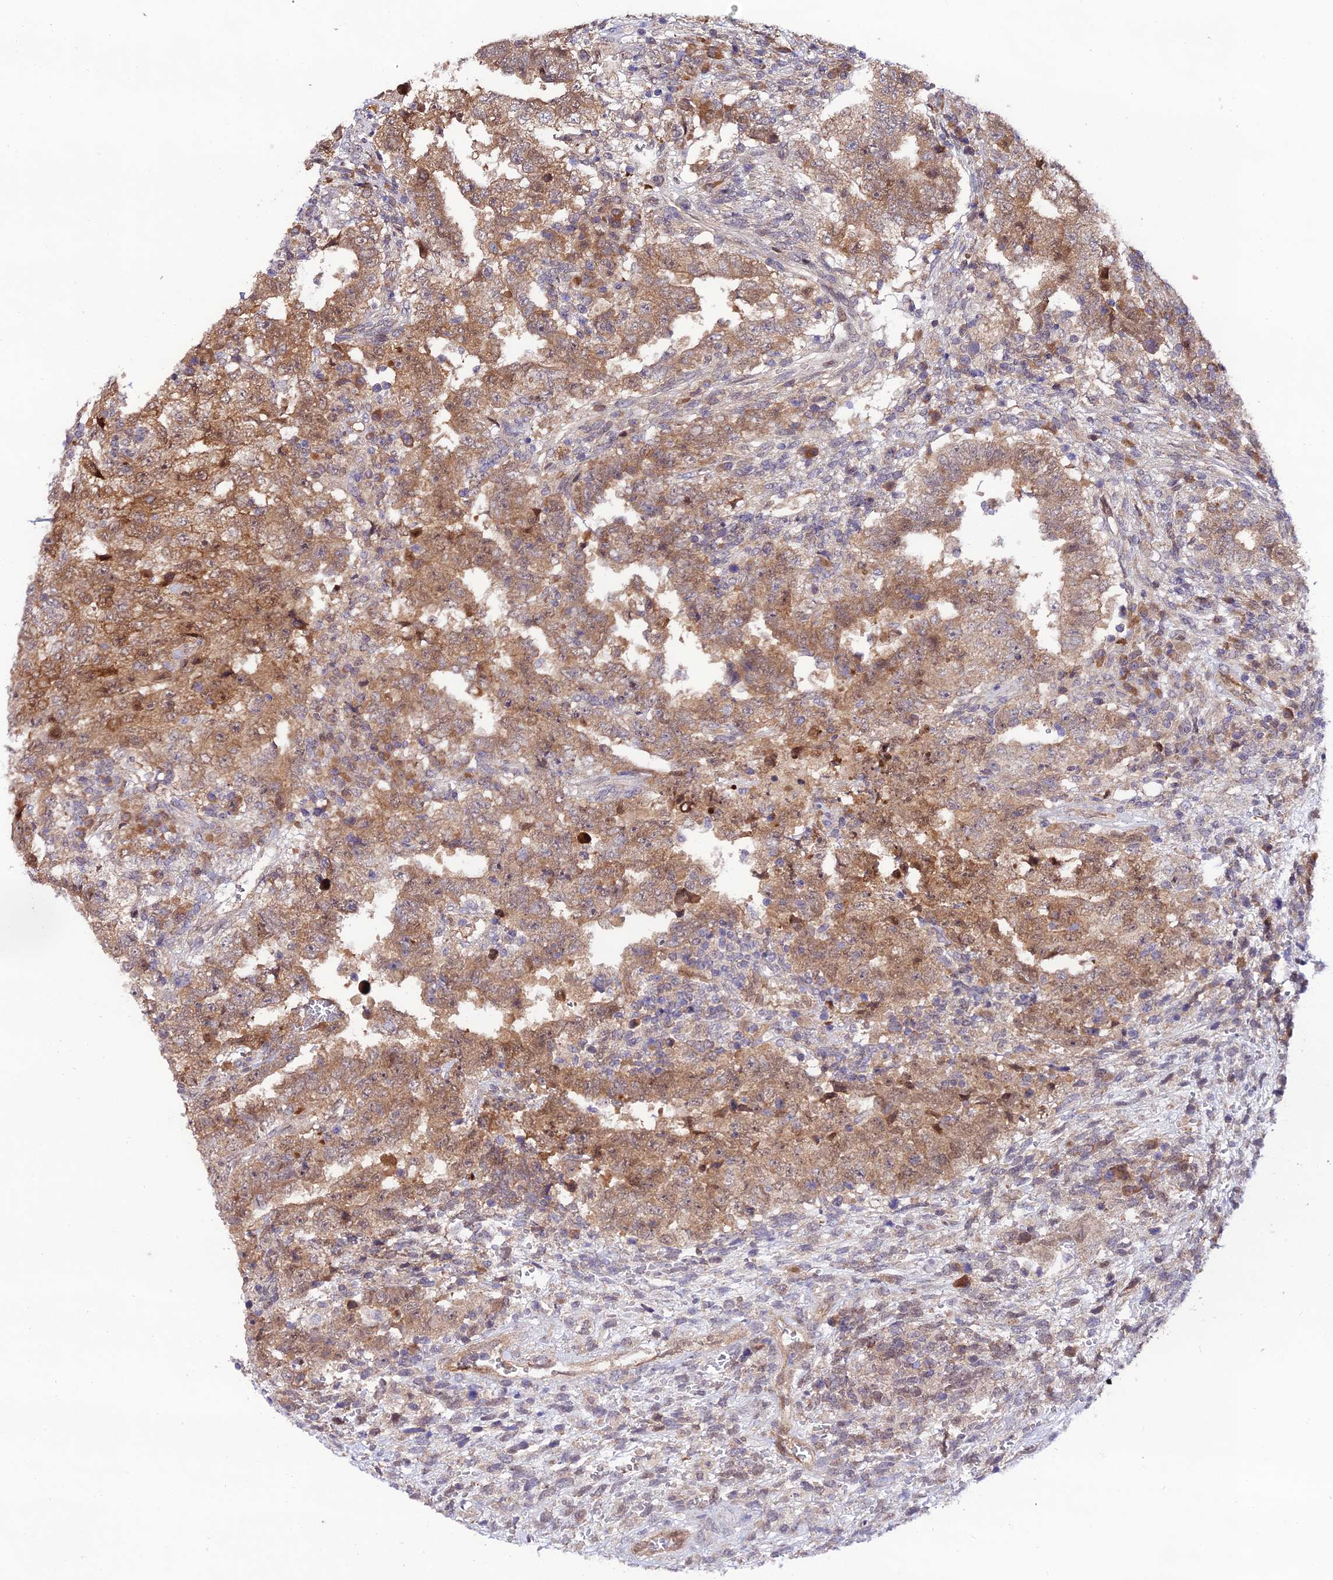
{"staining": {"intensity": "weak", "quantity": ">75%", "location": "cytoplasmic/membranous"}, "tissue": "testis cancer", "cell_type": "Tumor cells", "image_type": "cancer", "snomed": [{"axis": "morphology", "description": "Carcinoma, Embryonal, NOS"}, {"axis": "topography", "description": "Testis"}], "caption": "Immunohistochemistry of human testis cancer (embryonal carcinoma) displays low levels of weak cytoplasmic/membranous staining in approximately >75% of tumor cells. (IHC, brightfield microscopy, high magnification).", "gene": "TRIM40", "patient": {"sex": "male", "age": 26}}